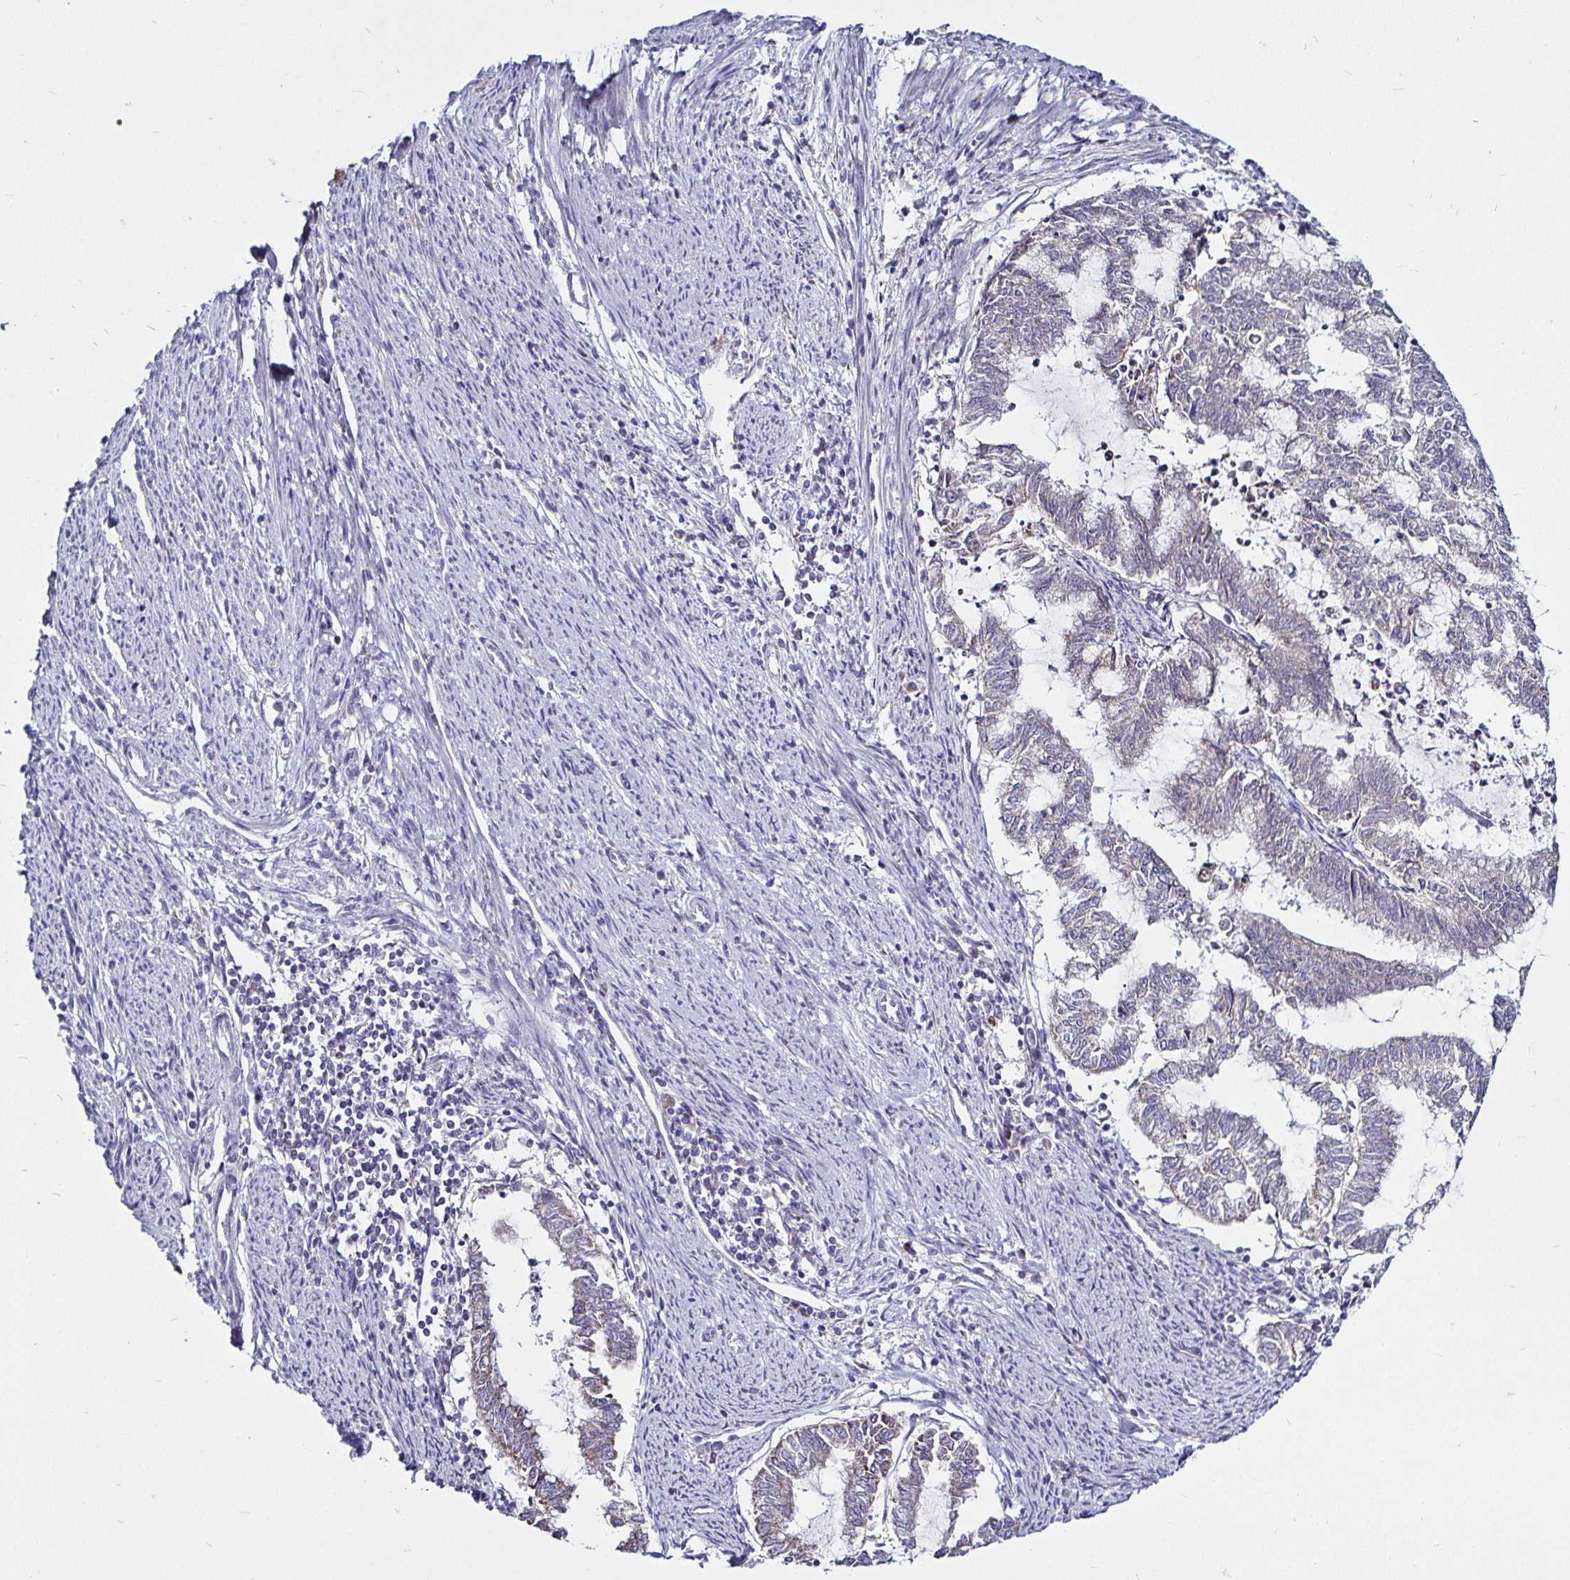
{"staining": {"intensity": "negative", "quantity": "none", "location": "none"}, "tissue": "endometrial cancer", "cell_type": "Tumor cells", "image_type": "cancer", "snomed": [{"axis": "morphology", "description": "Adenocarcinoma, NOS"}, {"axis": "topography", "description": "Endometrium"}], "caption": "High power microscopy histopathology image of an immunohistochemistry photomicrograph of adenocarcinoma (endometrial), revealing no significant expression in tumor cells.", "gene": "PGAM2", "patient": {"sex": "female", "age": 79}}